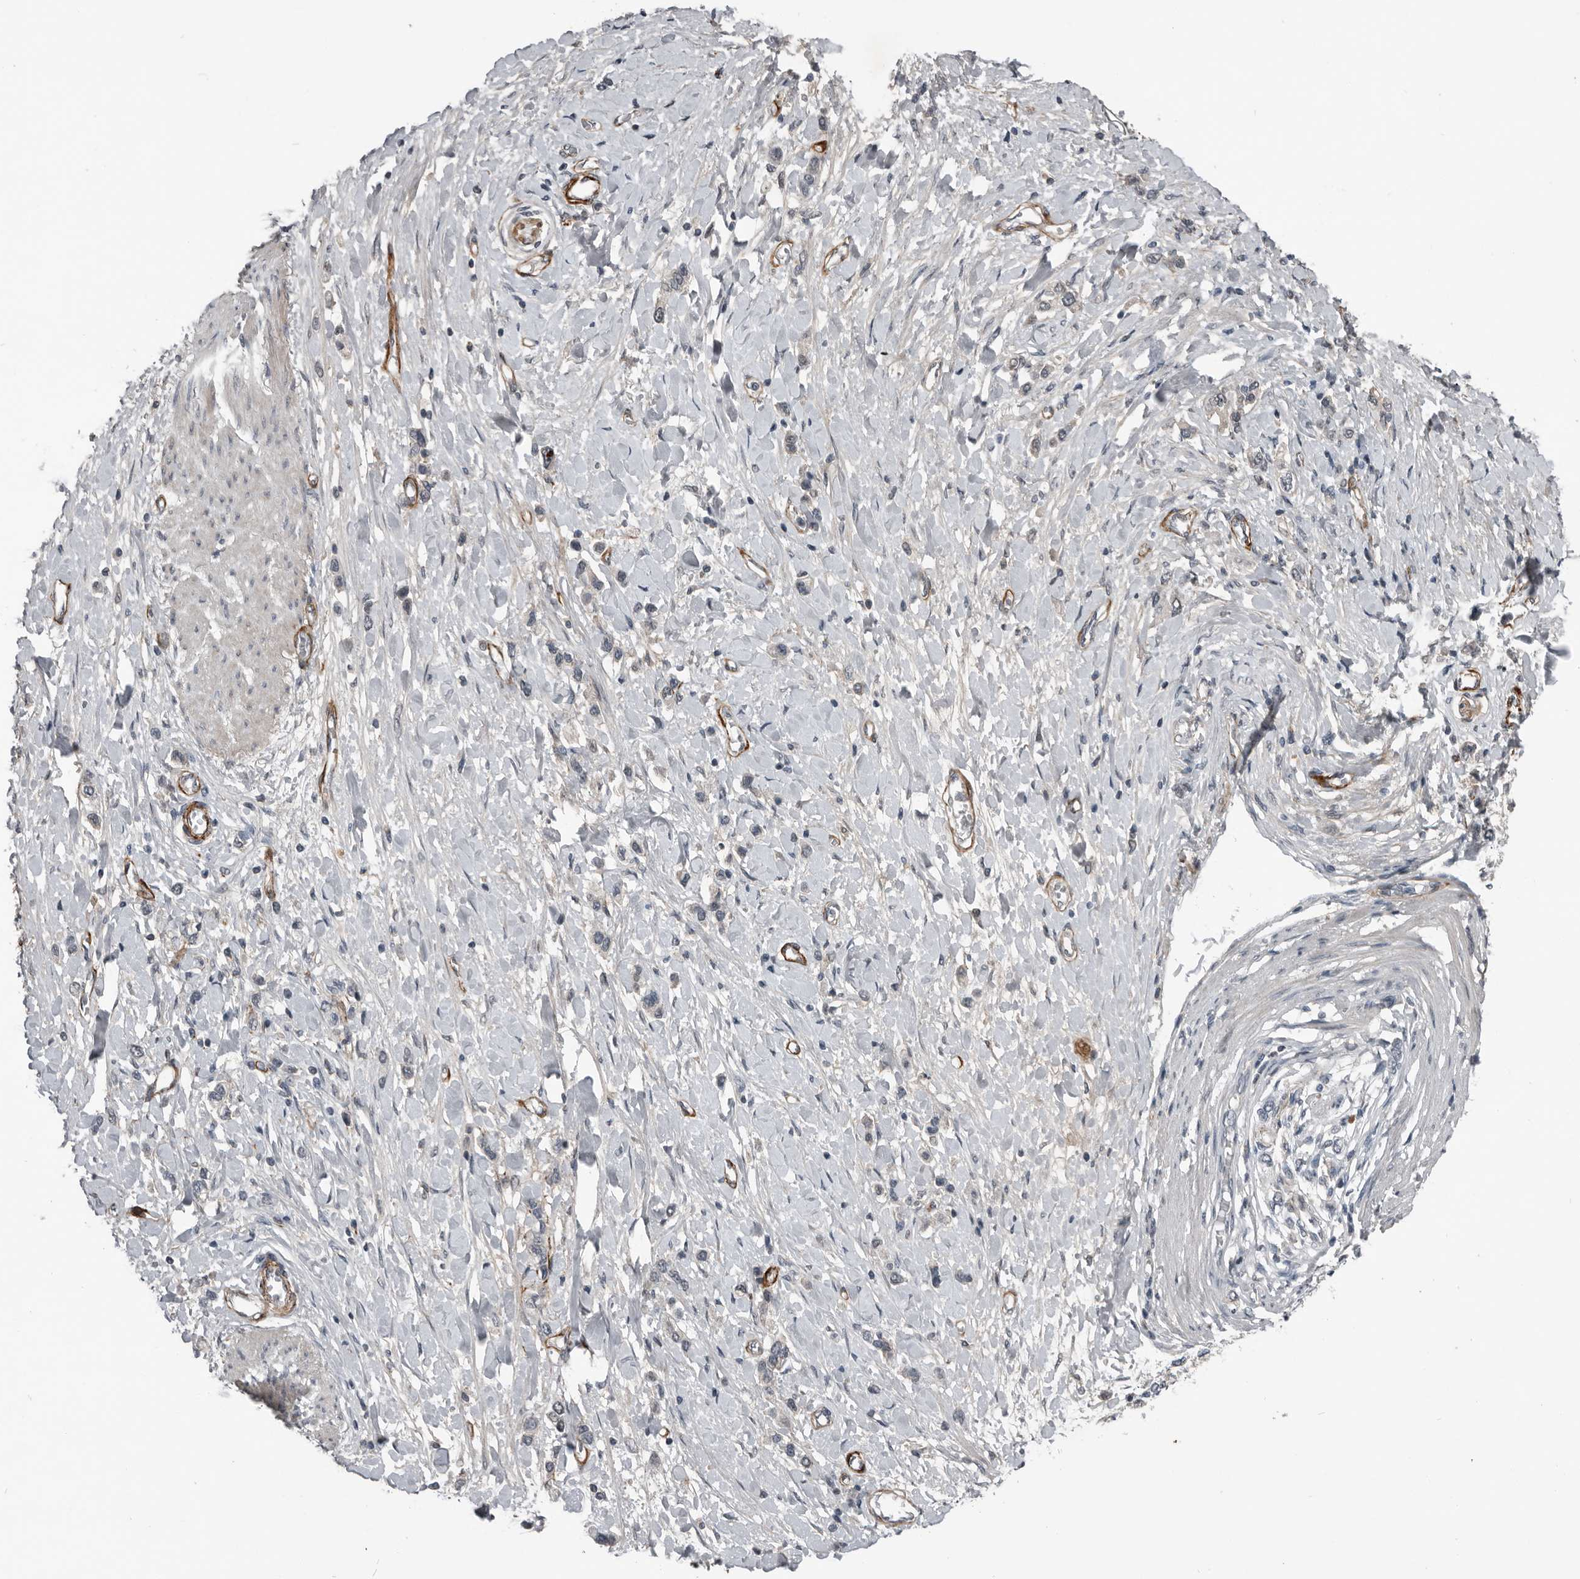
{"staining": {"intensity": "negative", "quantity": "none", "location": "none"}, "tissue": "stomach cancer", "cell_type": "Tumor cells", "image_type": "cancer", "snomed": [{"axis": "morphology", "description": "Adenocarcinoma, NOS"}, {"axis": "topography", "description": "Stomach"}], "caption": "Immunohistochemical staining of stomach cancer (adenocarcinoma) demonstrates no significant positivity in tumor cells.", "gene": "C1orf216", "patient": {"sex": "female", "age": 65}}